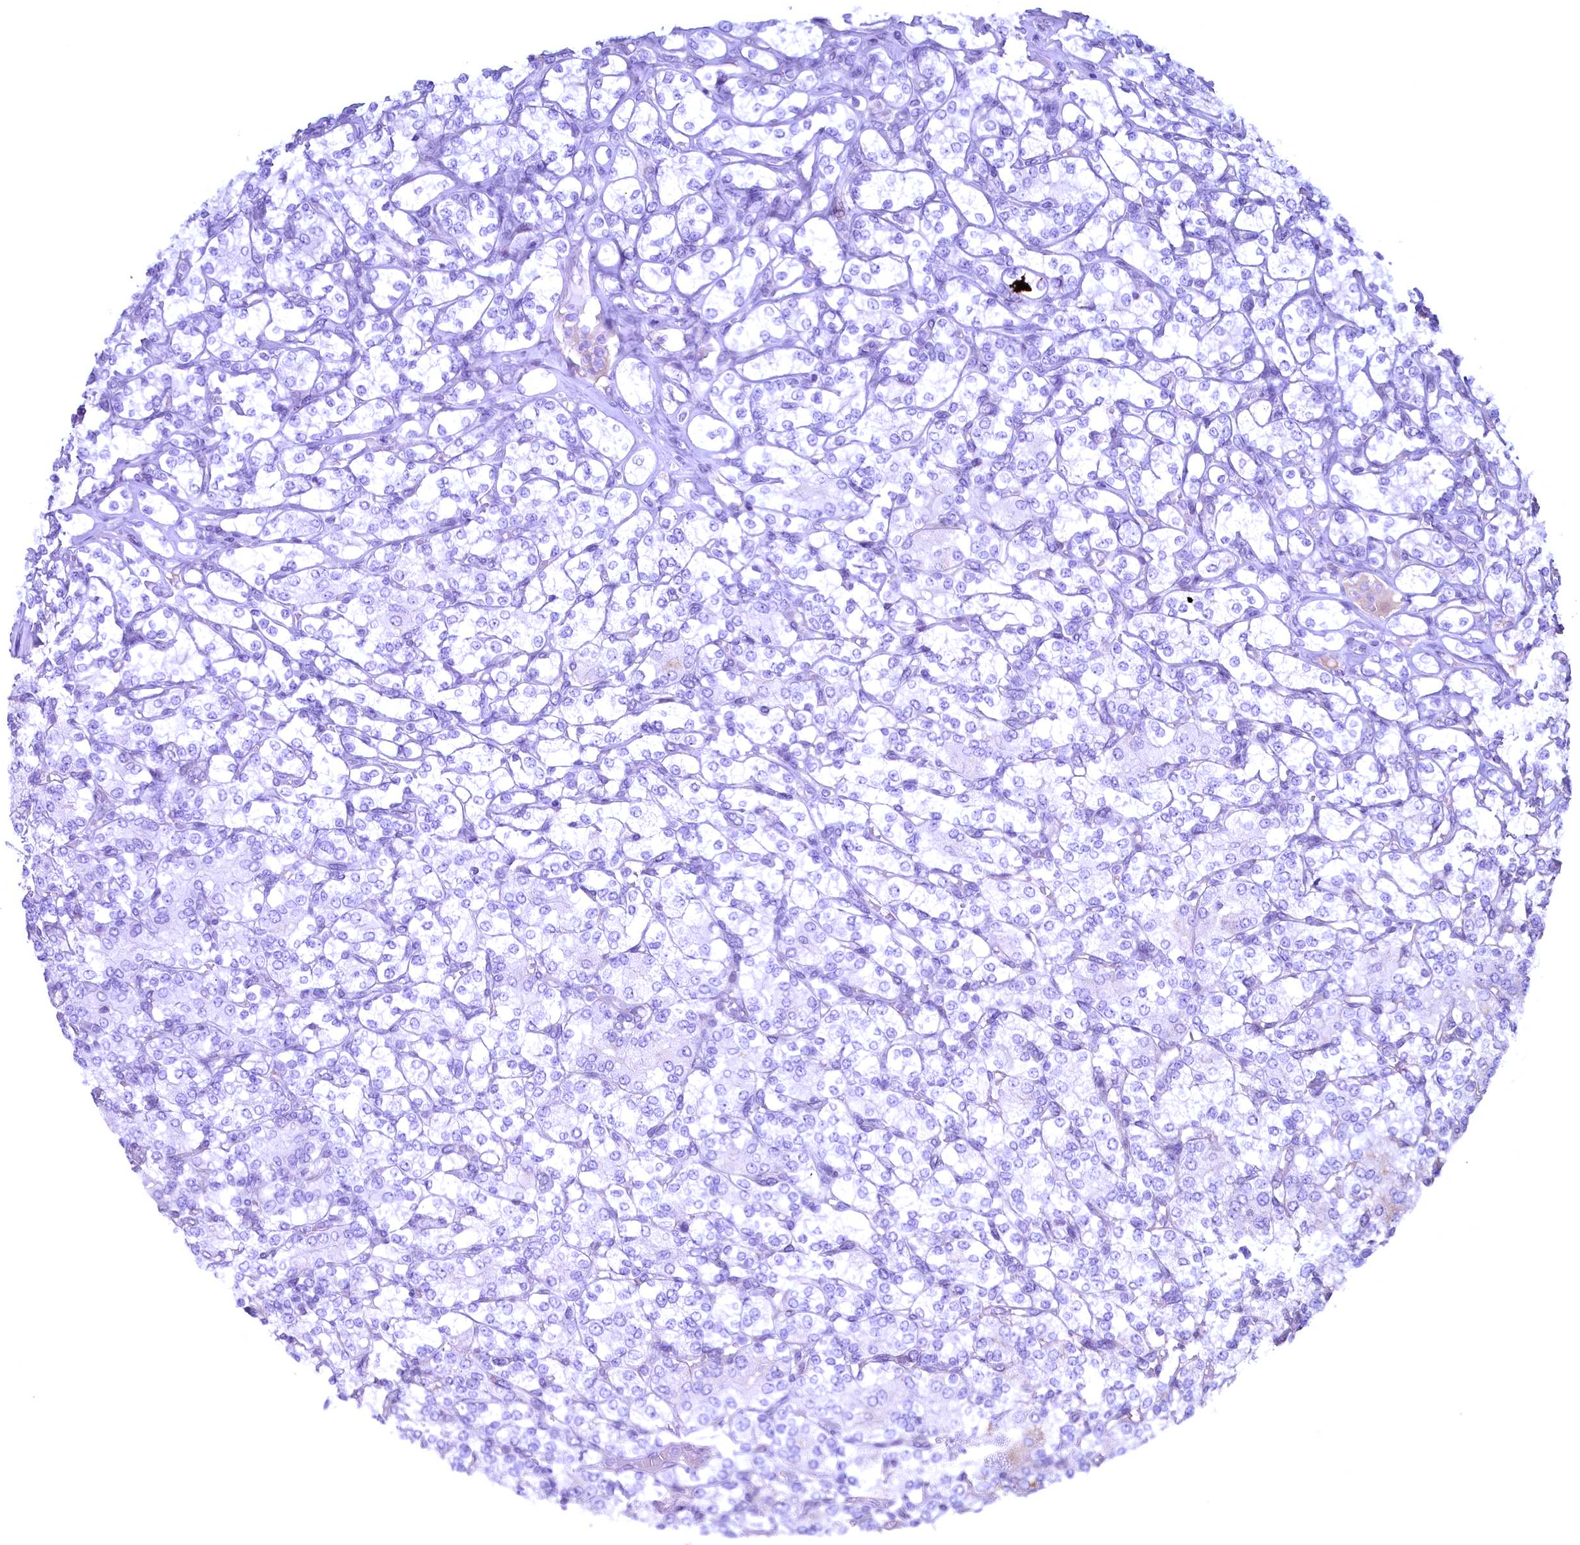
{"staining": {"intensity": "negative", "quantity": "none", "location": "none"}, "tissue": "renal cancer", "cell_type": "Tumor cells", "image_type": "cancer", "snomed": [{"axis": "morphology", "description": "Adenocarcinoma, NOS"}, {"axis": "topography", "description": "Kidney"}], "caption": "A high-resolution photomicrograph shows immunohistochemistry (IHC) staining of renal cancer (adenocarcinoma), which displays no significant staining in tumor cells.", "gene": "MAP1LC3A", "patient": {"sex": "male", "age": 77}}